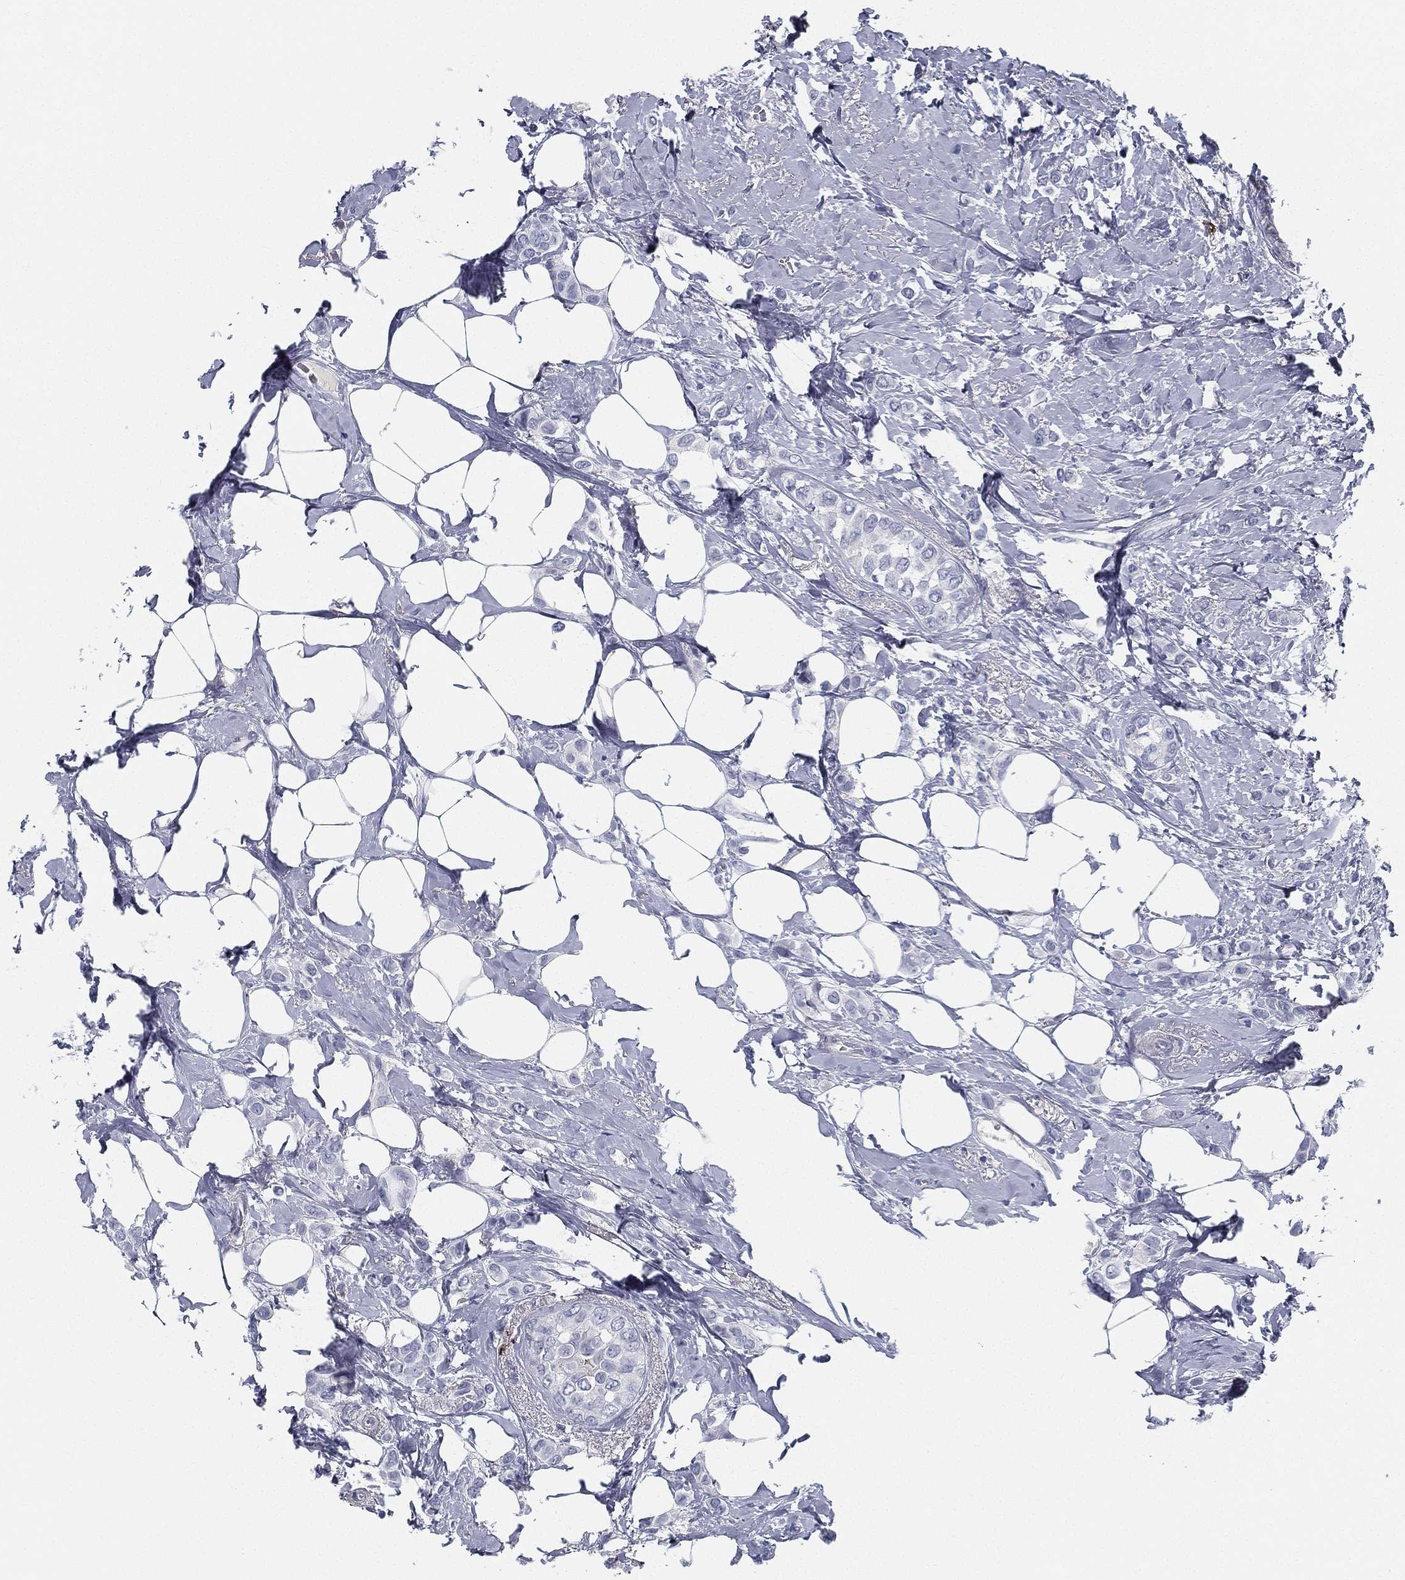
{"staining": {"intensity": "negative", "quantity": "none", "location": "none"}, "tissue": "breast cancer", "cell_type": "Tumor cells", "image_type": "cancer", "snomed": [{"axis": "morphology", "description": "Lobular carcinoma"}, {"axis": "topography", "description": "Breast"}], "caption": "Tumor cells are negative for brown protein staining in lobular carcinoma (breast).", "gene": "SPPL2C", "patient": {"sex": "female", "age": 66}}